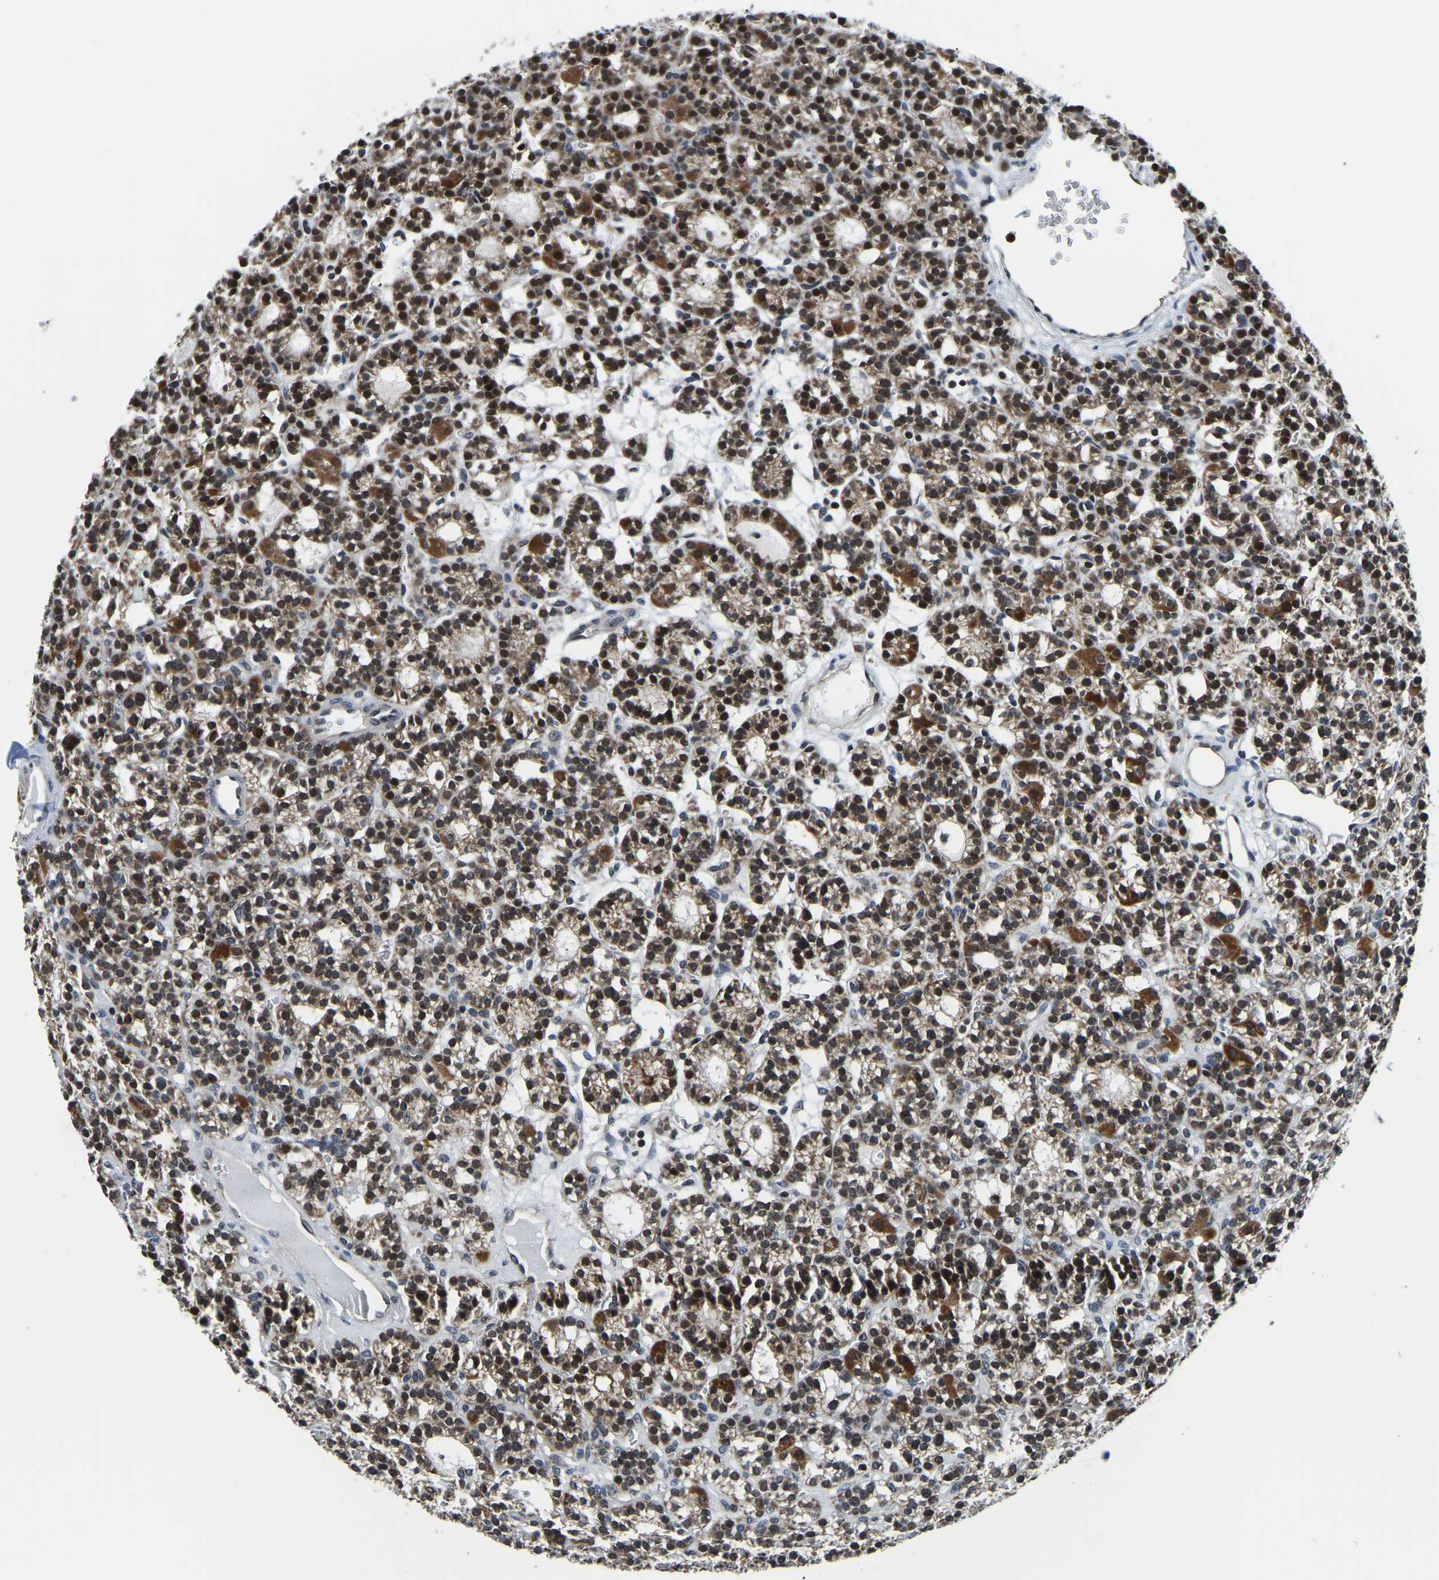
{"staining": {"intensity": "strong", "quantity": ">75%", "location": "cytoplasmic/membranous,nuclear"}, "tissue": "parathyroid gland", "cell_type": "Glandular cells", "image_type": "normal", "snomed": [{"axis": "morphology", "description": "Normal tissue, NOS"}, {"axis": "morphology", "description": "Adenoma, NOS"}, {"axis": "topography", "description": "Parathyroid gland"}], "caption": "Immunohistochemistry (IHC) image of unremarkable parathyroid gland stained for a protein (brown), which shows high levels of strong cytoplasmic/membranous,nuclear positivity in approximately >75% of glandular cells.", "gene": "DFFA", "patient": {"sex": "female", "age": 58}}